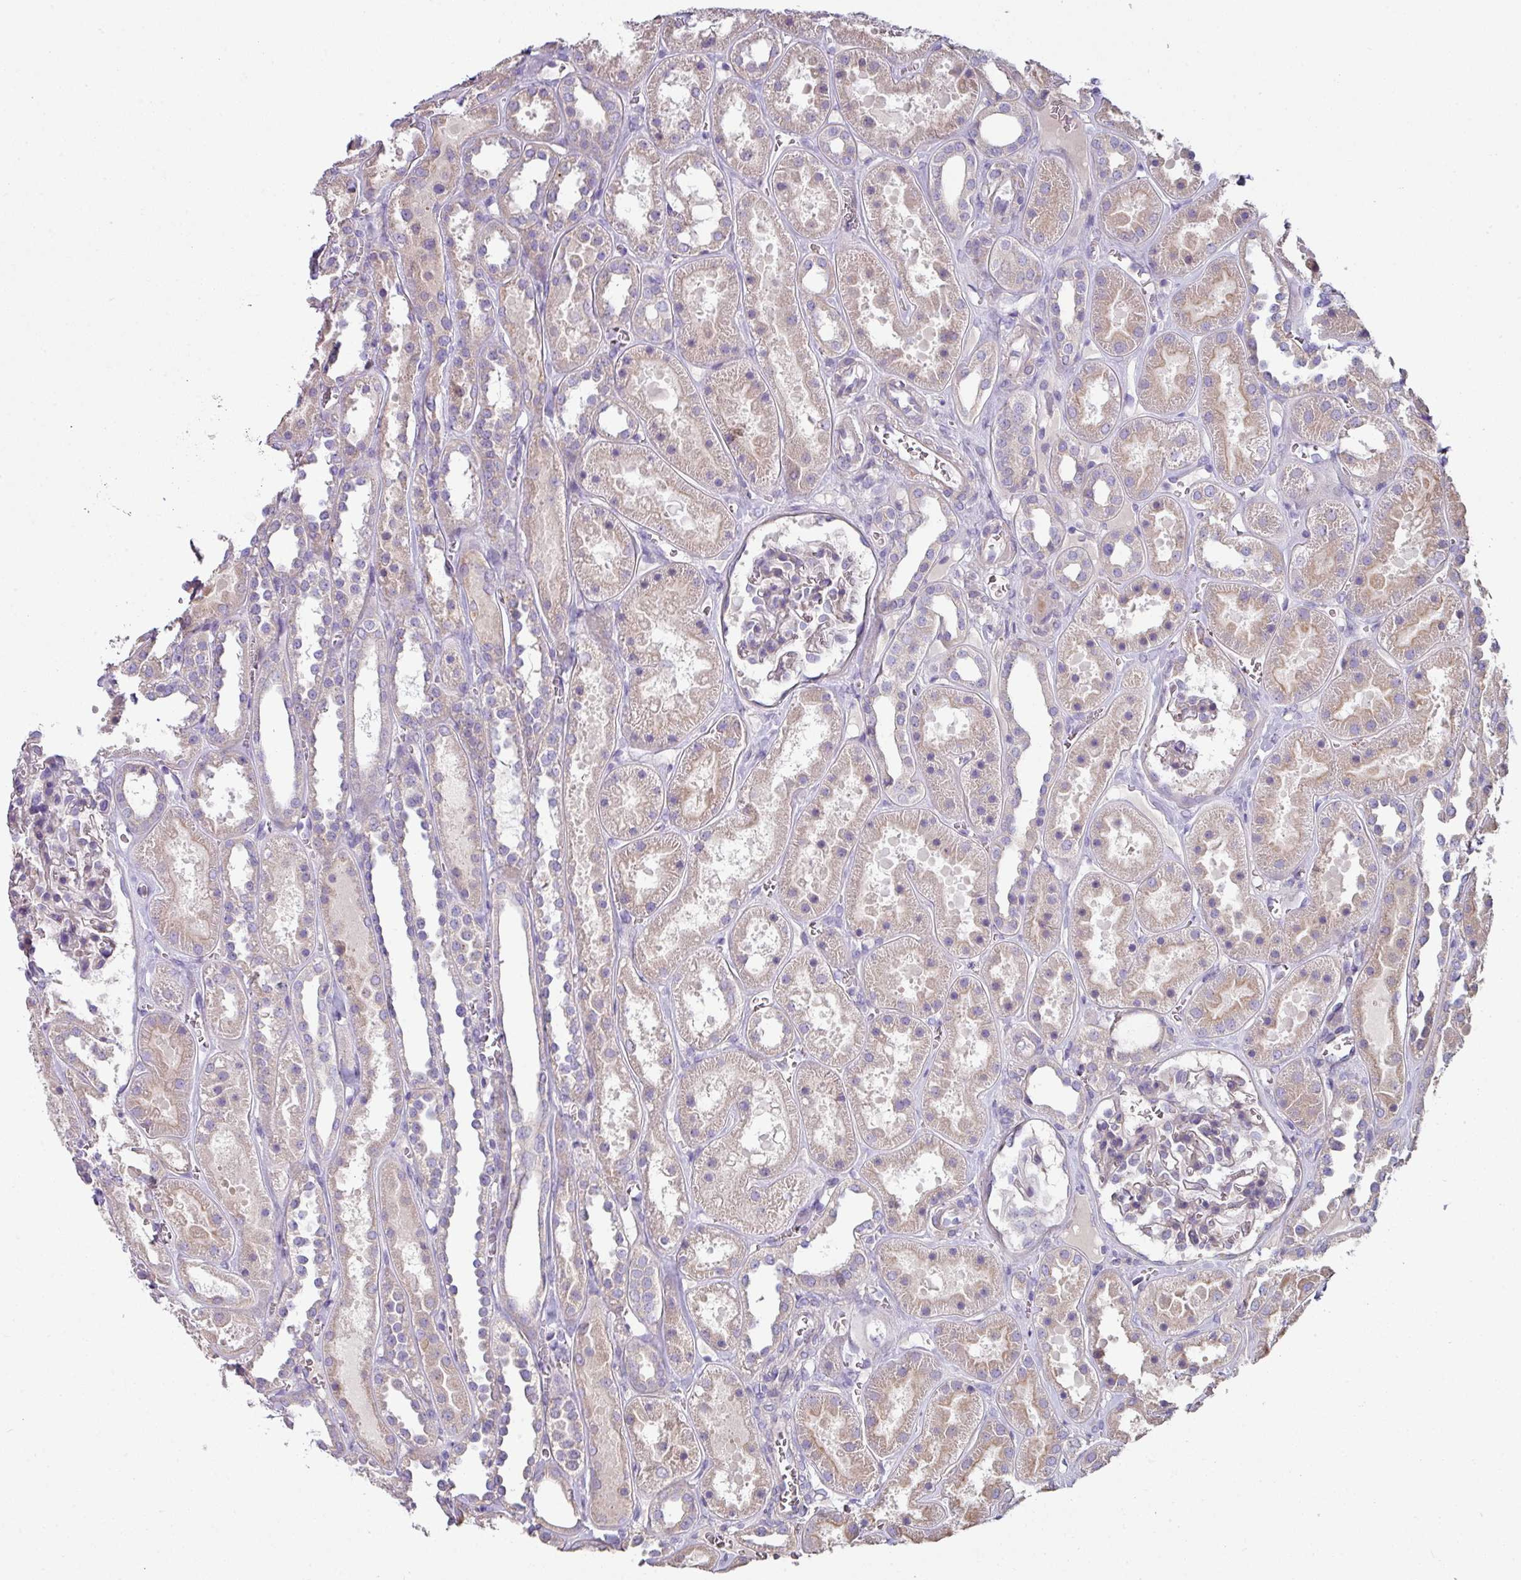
{"staining": {"intensity": "negative", "quantity": "none", "location": "none"}, "tissue": "kidney", "cell_type": "Cells in glomeruli", "image_type": "normal", "snomed": [{"axis": "morphology", "description": "Normal tissue, NOS"}, {"axis": "topography", "description": "Kidney"}], "caption": "Photomicrograph shows no significant protein staining in cells in glomeruli of benign kidney.", "gene": "LRRC9", "patient": {"sex": "female", "age": 41}}